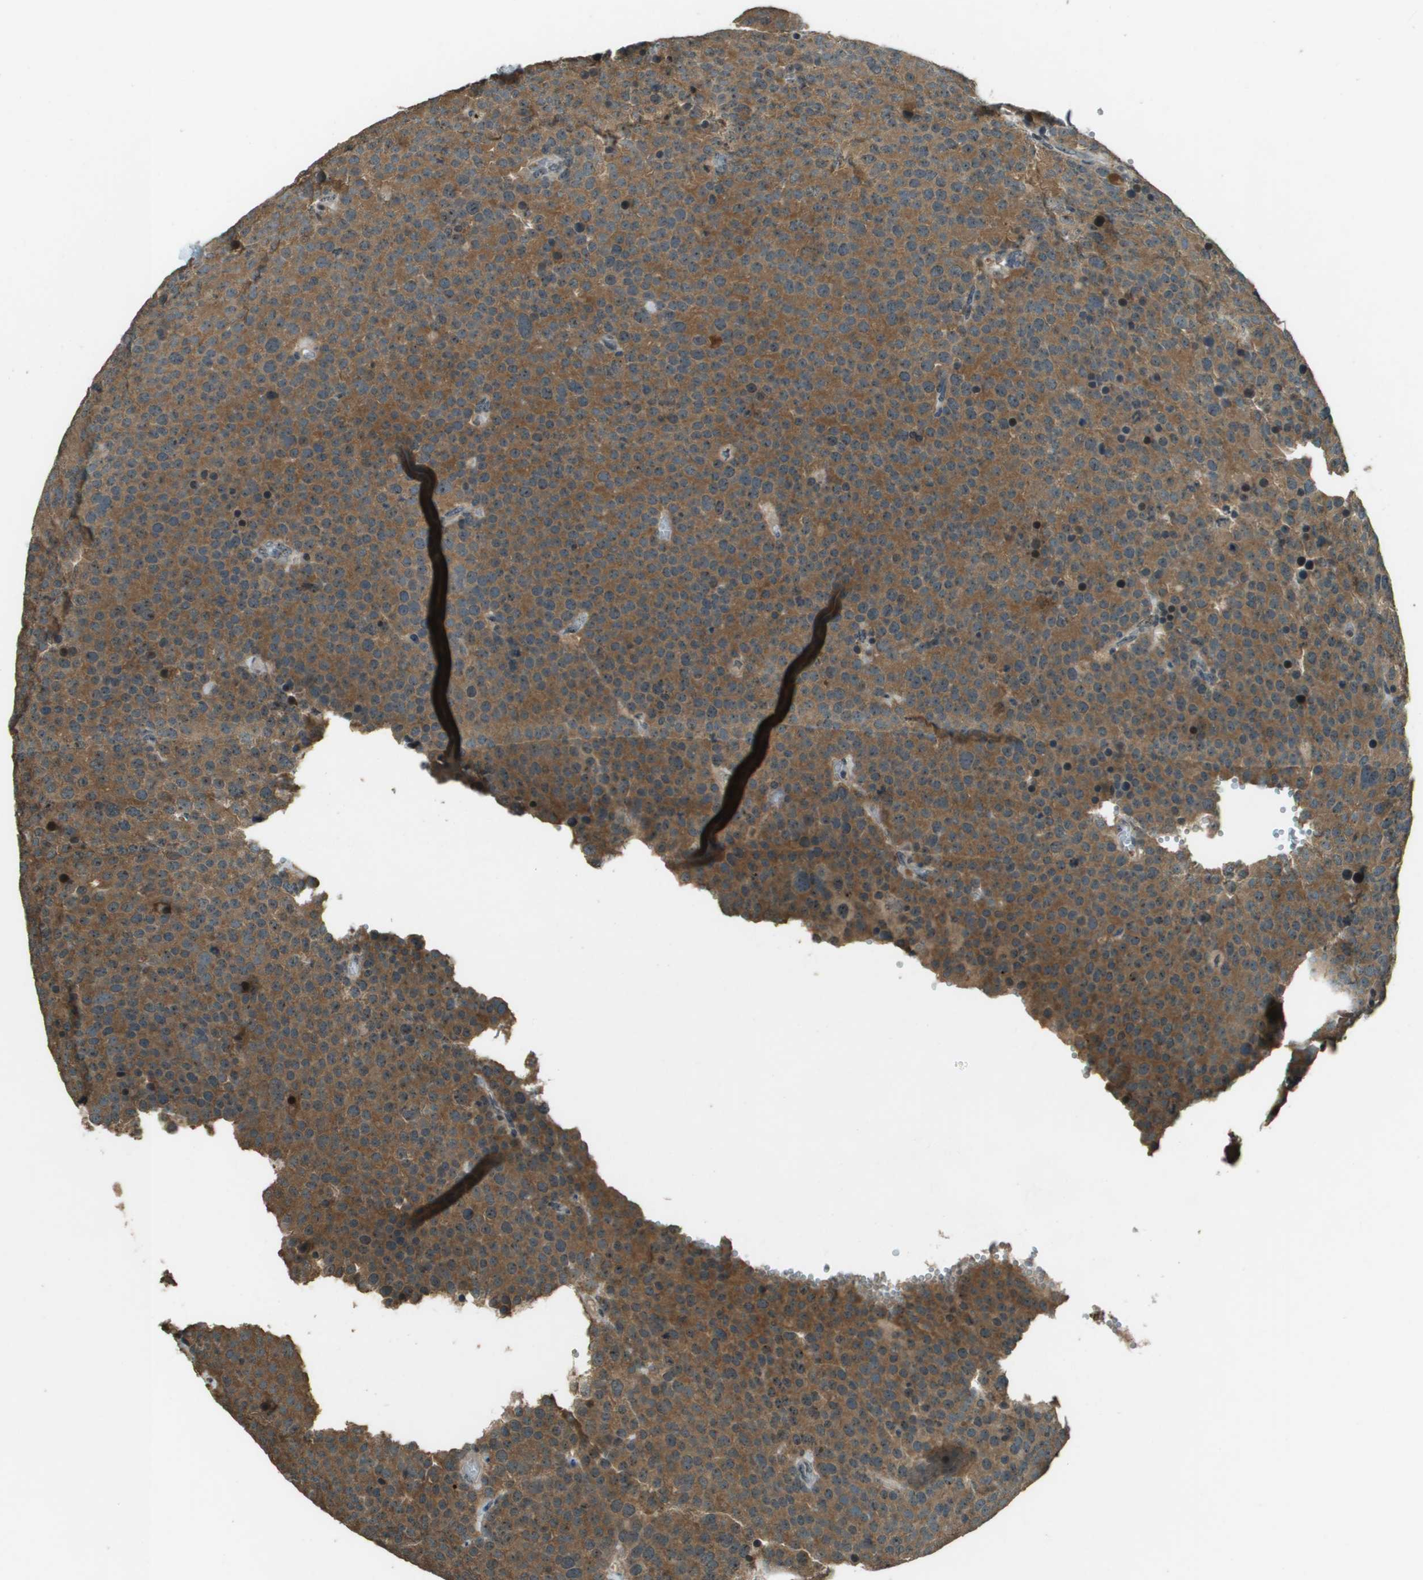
{"staining": {"intensity": "moderate", "quantity": ">75%", "location": "cytoplasmic/membranous"}, "tissue": "testis cancer", "cell_type": "Tumor cells", "image_type": "cancer", "snomed": [{"axis": "morphology", "description": "Normal tissue, NOS"}, {"axis": "morphology", "description": "Seminoma, NOS"}, {"axis": "topography", "description": "Testis"}], "caption": "An immunohistochemistry (IHC) histopathology image of tumor tissue is shown. Protein staining in brown labels moderate cytoplasmic/membranous positivity in testis cancer within tumor cells.", "gene": "SDC3", "patient": {"sex": "male", "age": 71}}